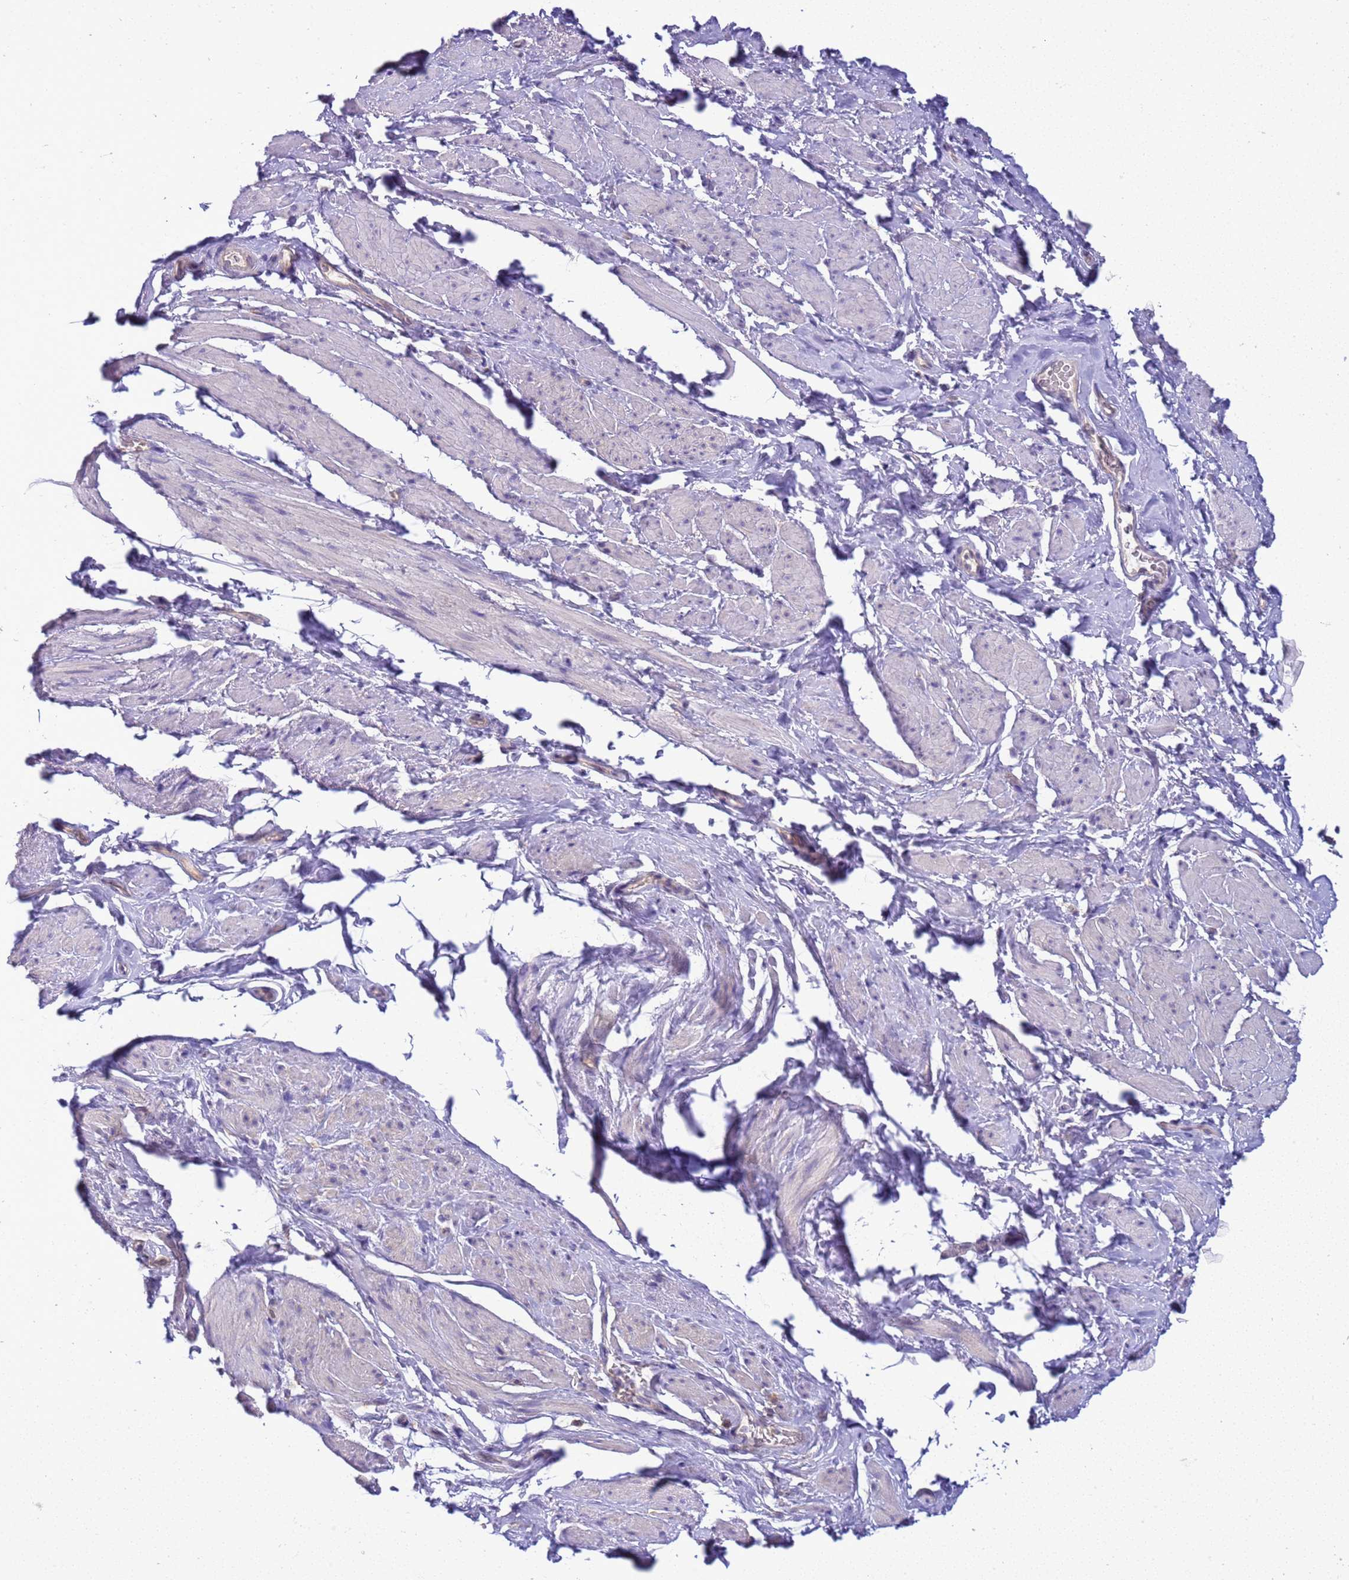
{"staining": {"intensity": "weak", "quantity": "<25%", "location": "nuclear"}, "tissue": "smooth muscle", "cell_type": "Smooth muscle cells", "image_type": "normal", "snomed": [{"axis": "morphology", "description": "Normal tissue, NOS"}, {"axis": "topography", "description": "Smooth muscle"}, {"axis": "topography", "description": "Peripheral nerve tissue"}], "caption": "Protein analysis of normal smooth muscle shows no significant expression in smooth muscle cells. (Stains: DAB immunohistochemistry (IHC) with hematoxylin counter stain, Microscopy: brightfield microscopy at high magnification).", "gene": "DDI2", "patient": {"sex": "male", "age": 69}}